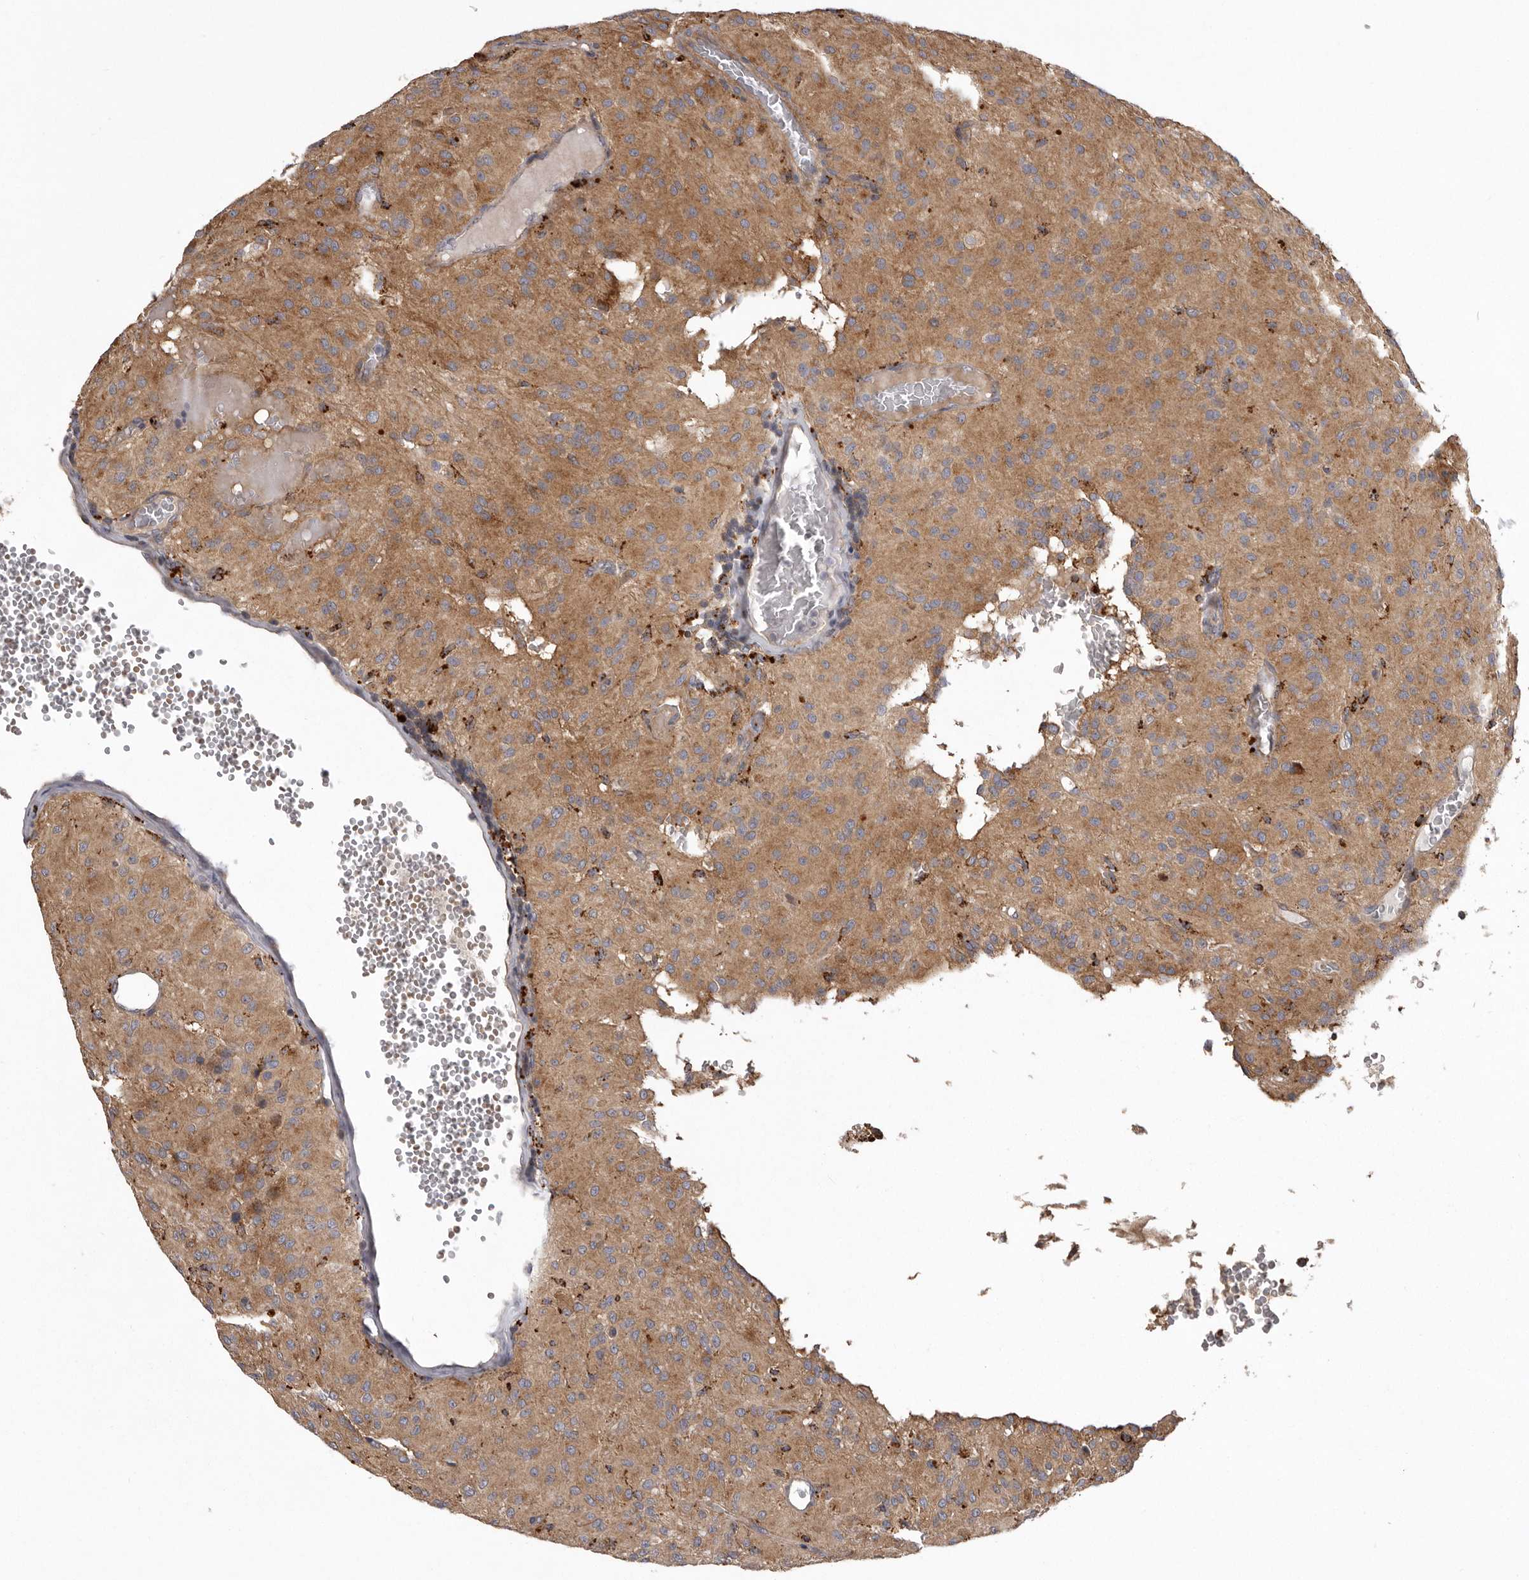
{"staining": {"intensity": "weak", "quantity": ">75%", "location": "cytoplasmic/membranous"}, "tissue": "glioma", "cell_type": "Tumor cells", "image_type": "cancer", "snomed": [{"axis": "morphology", "description": "Glioma, malignant, High grade"}, {"axis": "topography", "description": "Brain"}], "caption": "Protein analysis of malignant glioma (high-grade) tissue exhibits weak cytoplasmic/membranous positivity in approximately >75% of tumor cells.", "gene": "WDR47", "patient": {"sex": "female", "age": 59}}